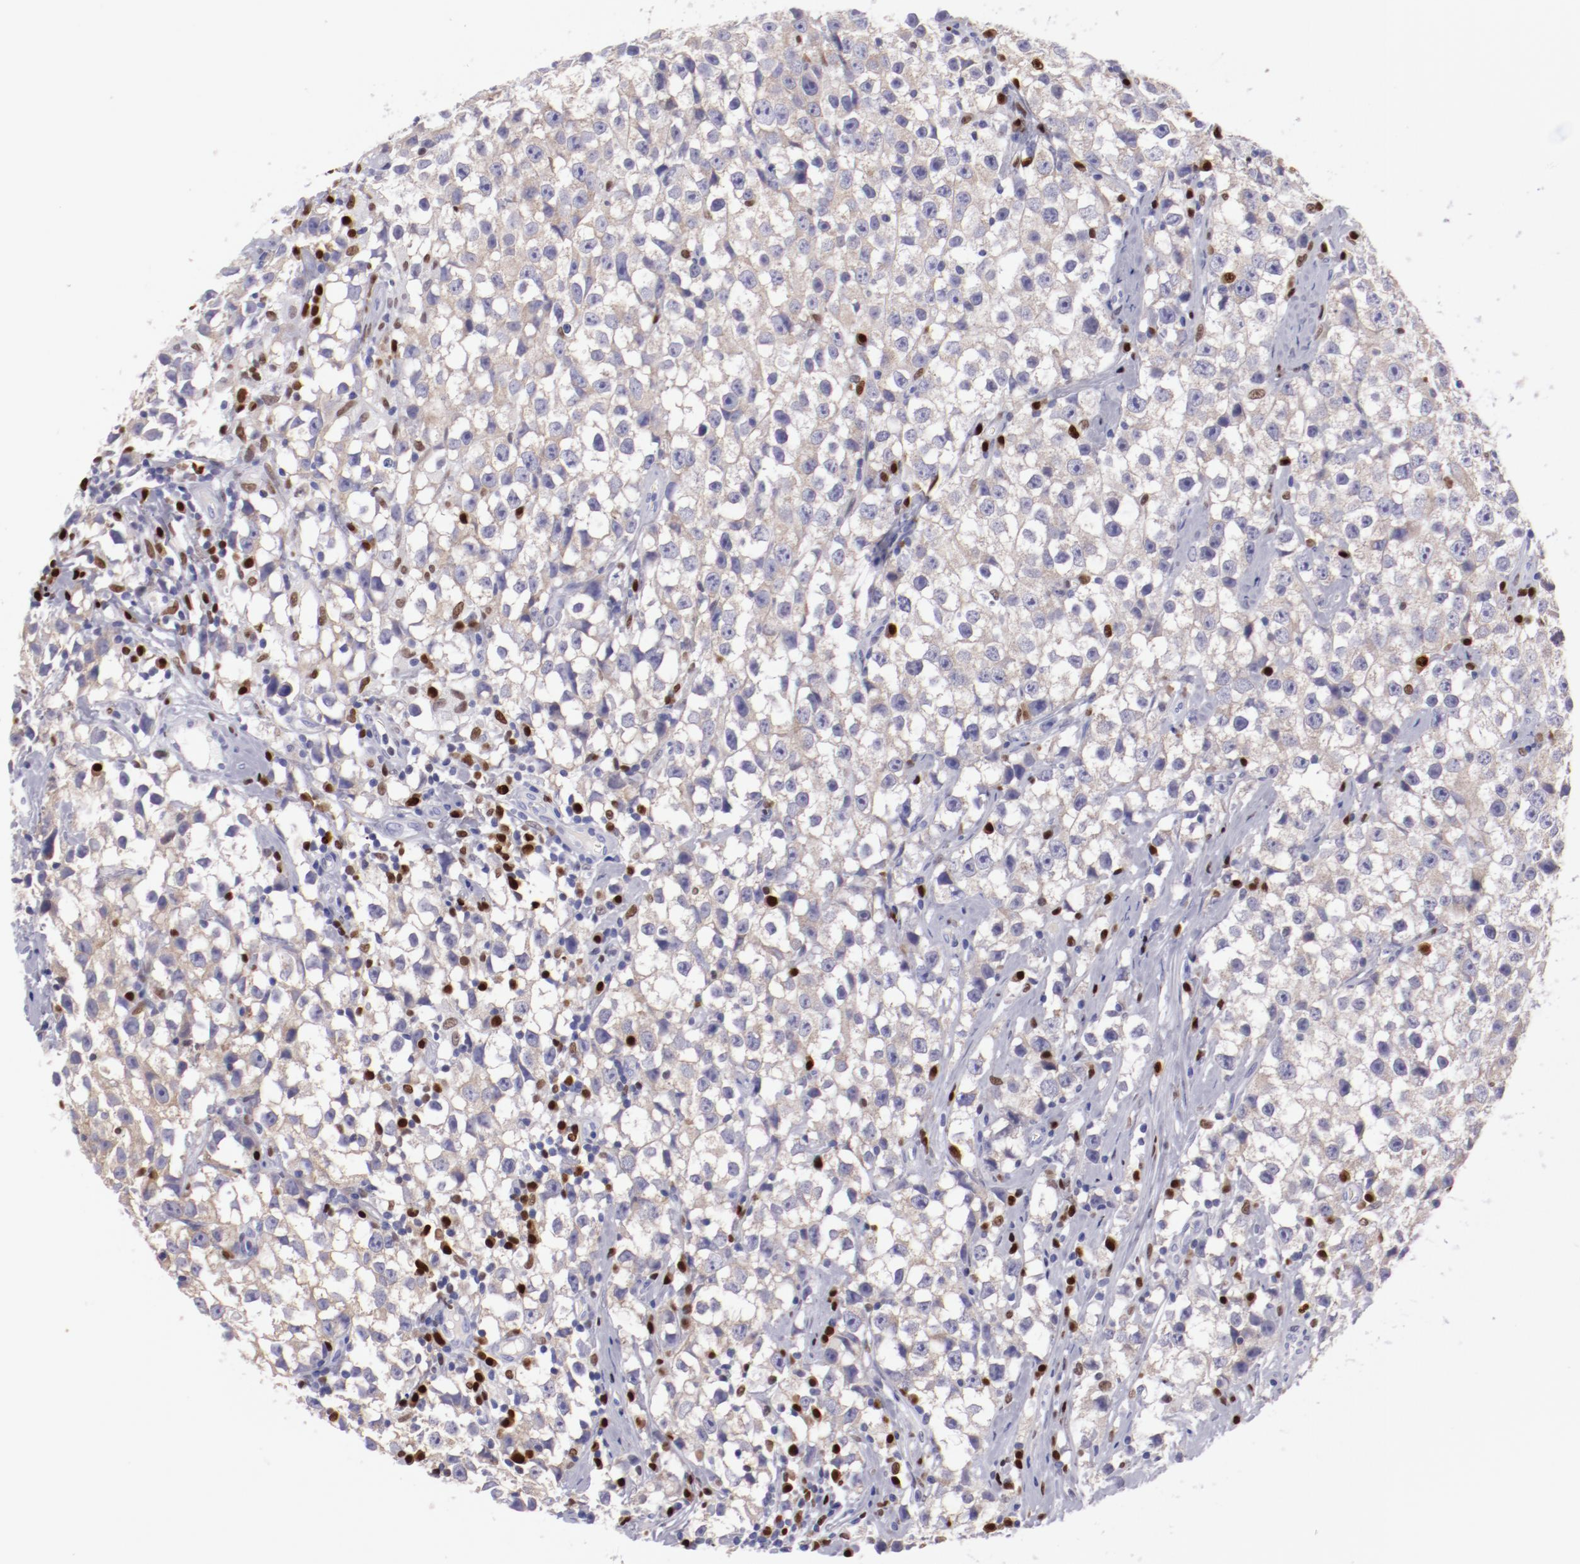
{"staining": {"intensity": "weak", "quantity": ">75%", "location": "cytoplasmic/membranous"}, "tissue": "testis cancer", "cell_type": "Tumor cells", "image_type": "cancer", "snomed": [{"axis": "morphology", "description": "Seminoma, NOS"}, {"axis": "topography", "description": "Testis"}], "caption": "Seminoma (testis) stained with a protein marker exhibits weak staining in tumor cells.", "gene": "IRF8", "patient": {"sex": "male", "age": 35}}